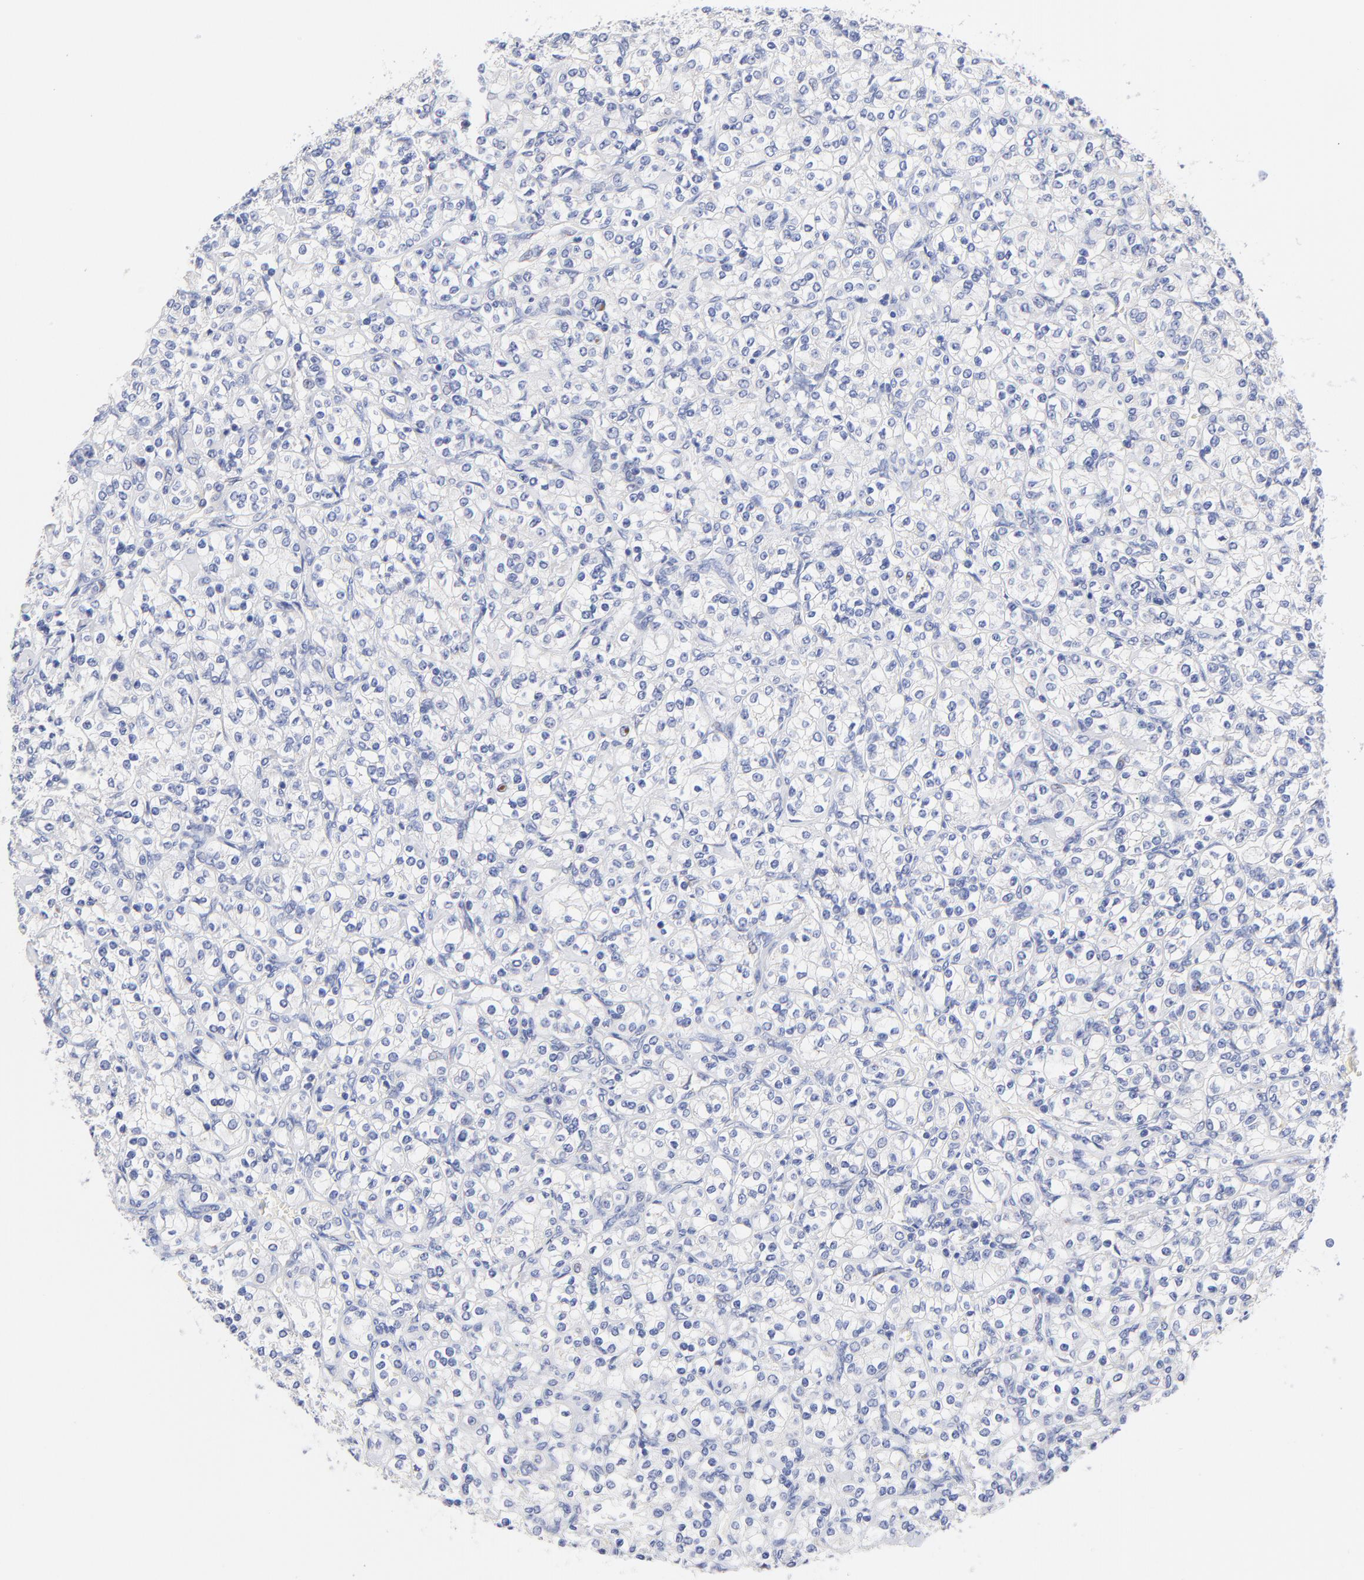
{"staining": {"intensity": "negative", "quantity": "none", "location": "none"}, "tissue": "renal cancer", "cell_type": "Tumor cells", "image_type": "cancer", "snomed": [{"axis": "morphology", "description": "Adenocarcinoma, NOS"}, {"axis": "topography", "description": "Kidney"}], "caption": "This is an immunohistochemistry (IHC) histopathology image of human renal cancer. There is no staining in tumor cells.", "gene": "LAX1", "patient": {"sex": "male", "age": 77}}